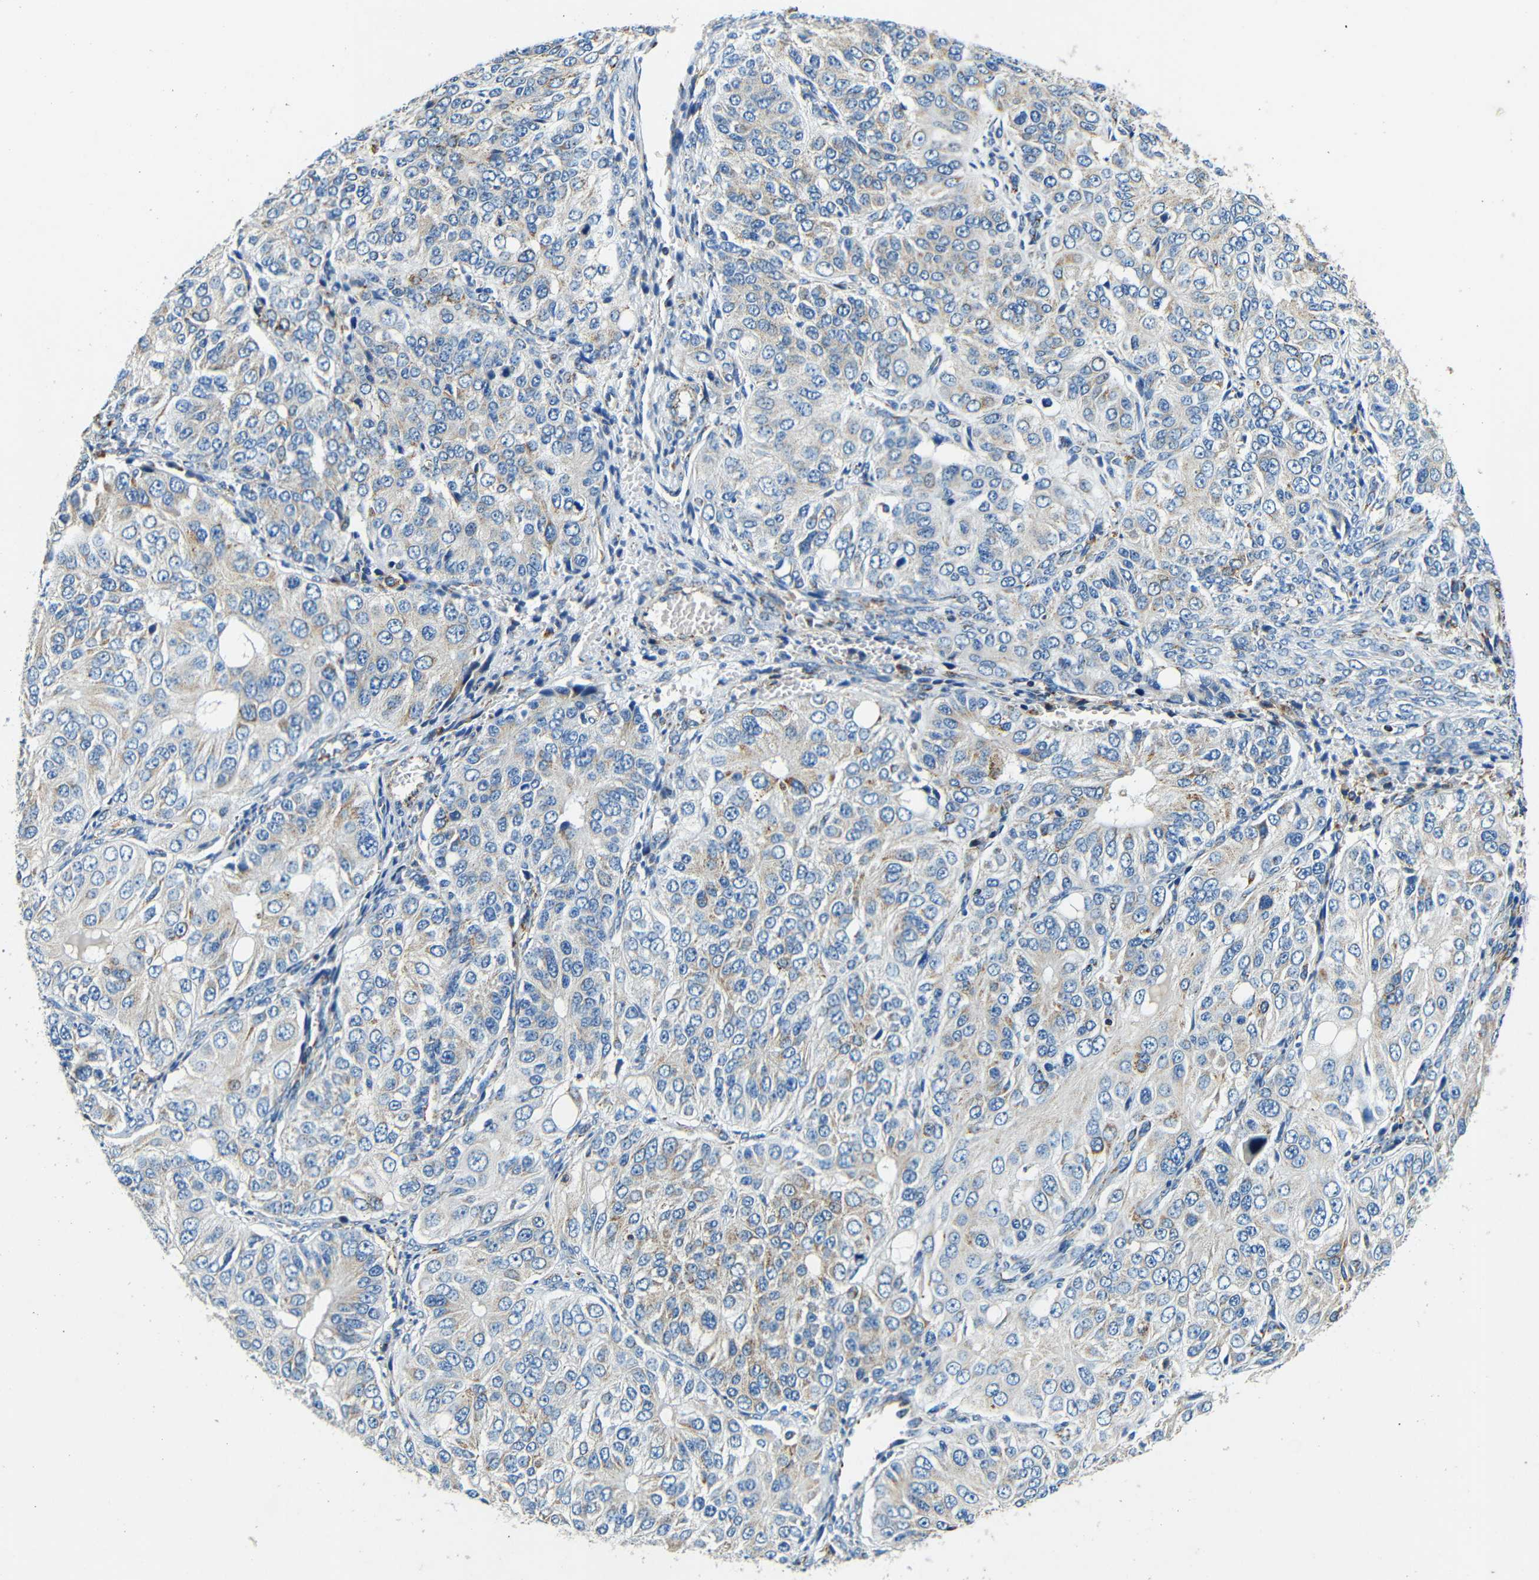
{"staining": {"intensity": "weak", "quantity": "<25%", "location": "cytoplasmic/membranous"}, "tissue": "ovarian cancer", "cell_type": "Tumor cells", "image_type": "cancer", "snomed": [{"axis": "morphology", "description": "Carcinoma, endometroid"}, {"axis": "topography", "description": "Ovary"}], "caption": "Immunohistochemistry (IHC) image of neoplastic tissue: ovarian cancer (endometroid carcinoma) stained with DAB shows no significant protein expression in tumor cells. (Immunohistochemistry (IHC), brightfield microscopy, high magnification).", "gene": "GALNT18", "patient": {"sex": "female", "age": 51}}